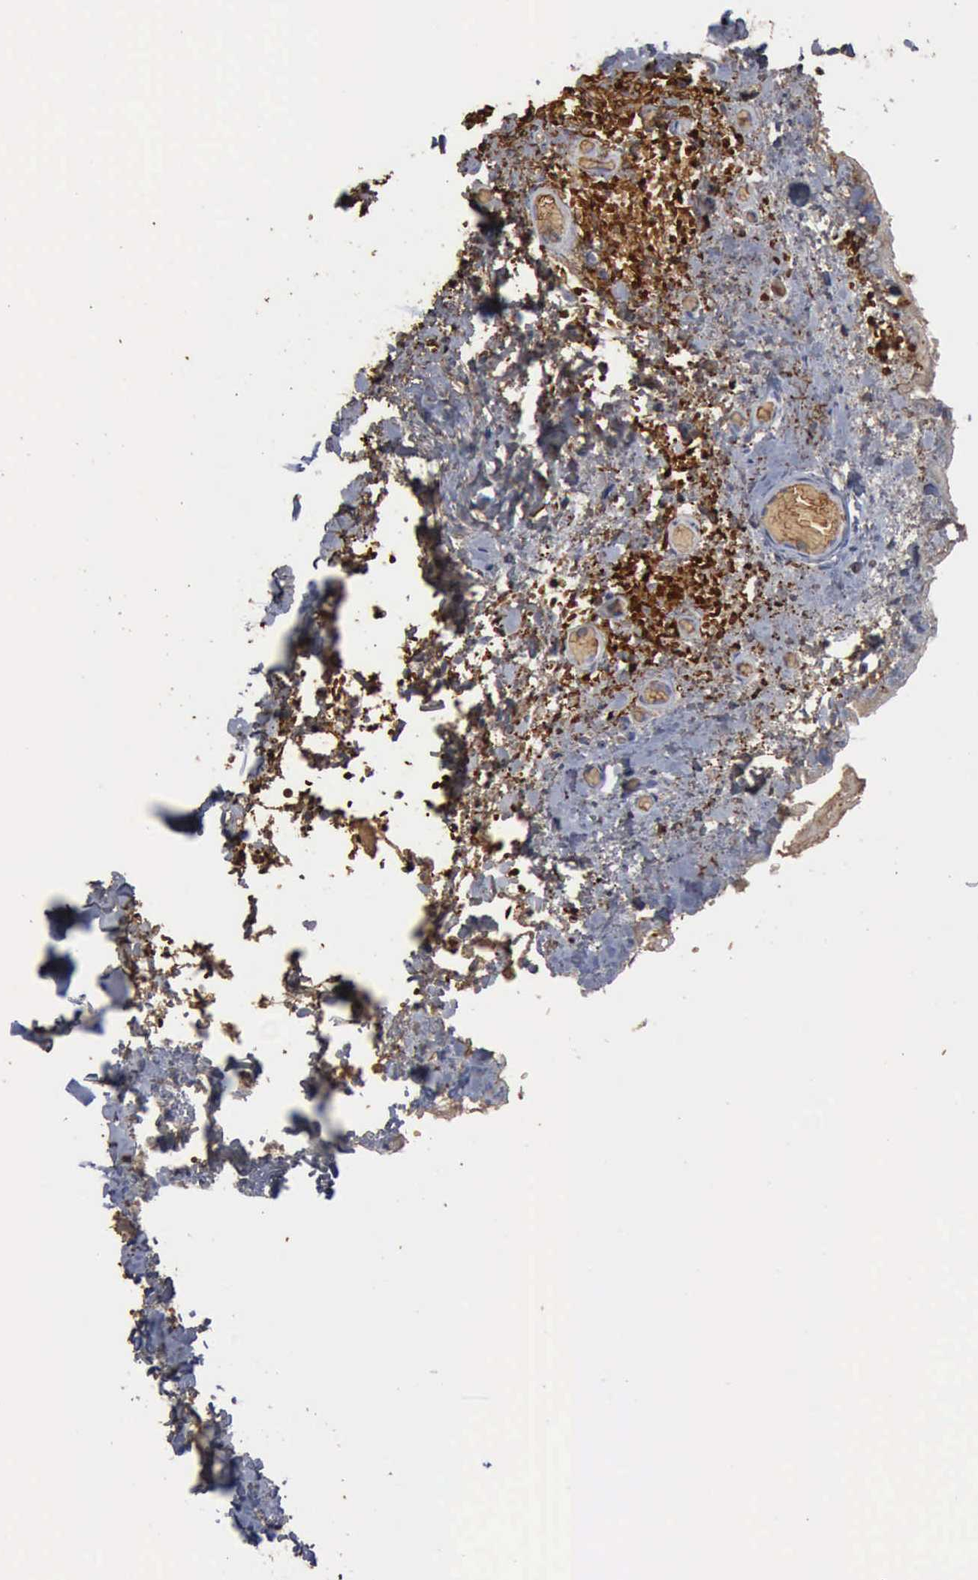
{"staining": {"intensity": "negative", "quantity": "none", "location": "none"}, "tissue": "skeletal muscle", "cell_type": "Myocytes", "image_type": "normal", "snomed": [{"axis": "morphology", "description": "Normal tissue, NOS"}, {"axis": "topography", "description": "Skeletal muscle"}, {"axis": "topography", "description": "Soft tissue"}], "caption": "This is an IHC photomicrograph of unremarkable skeletal muscle. There is no positivity in myocytes.", "gene": "TGFB1", "patient": {"sex": "female", "age": 58}}